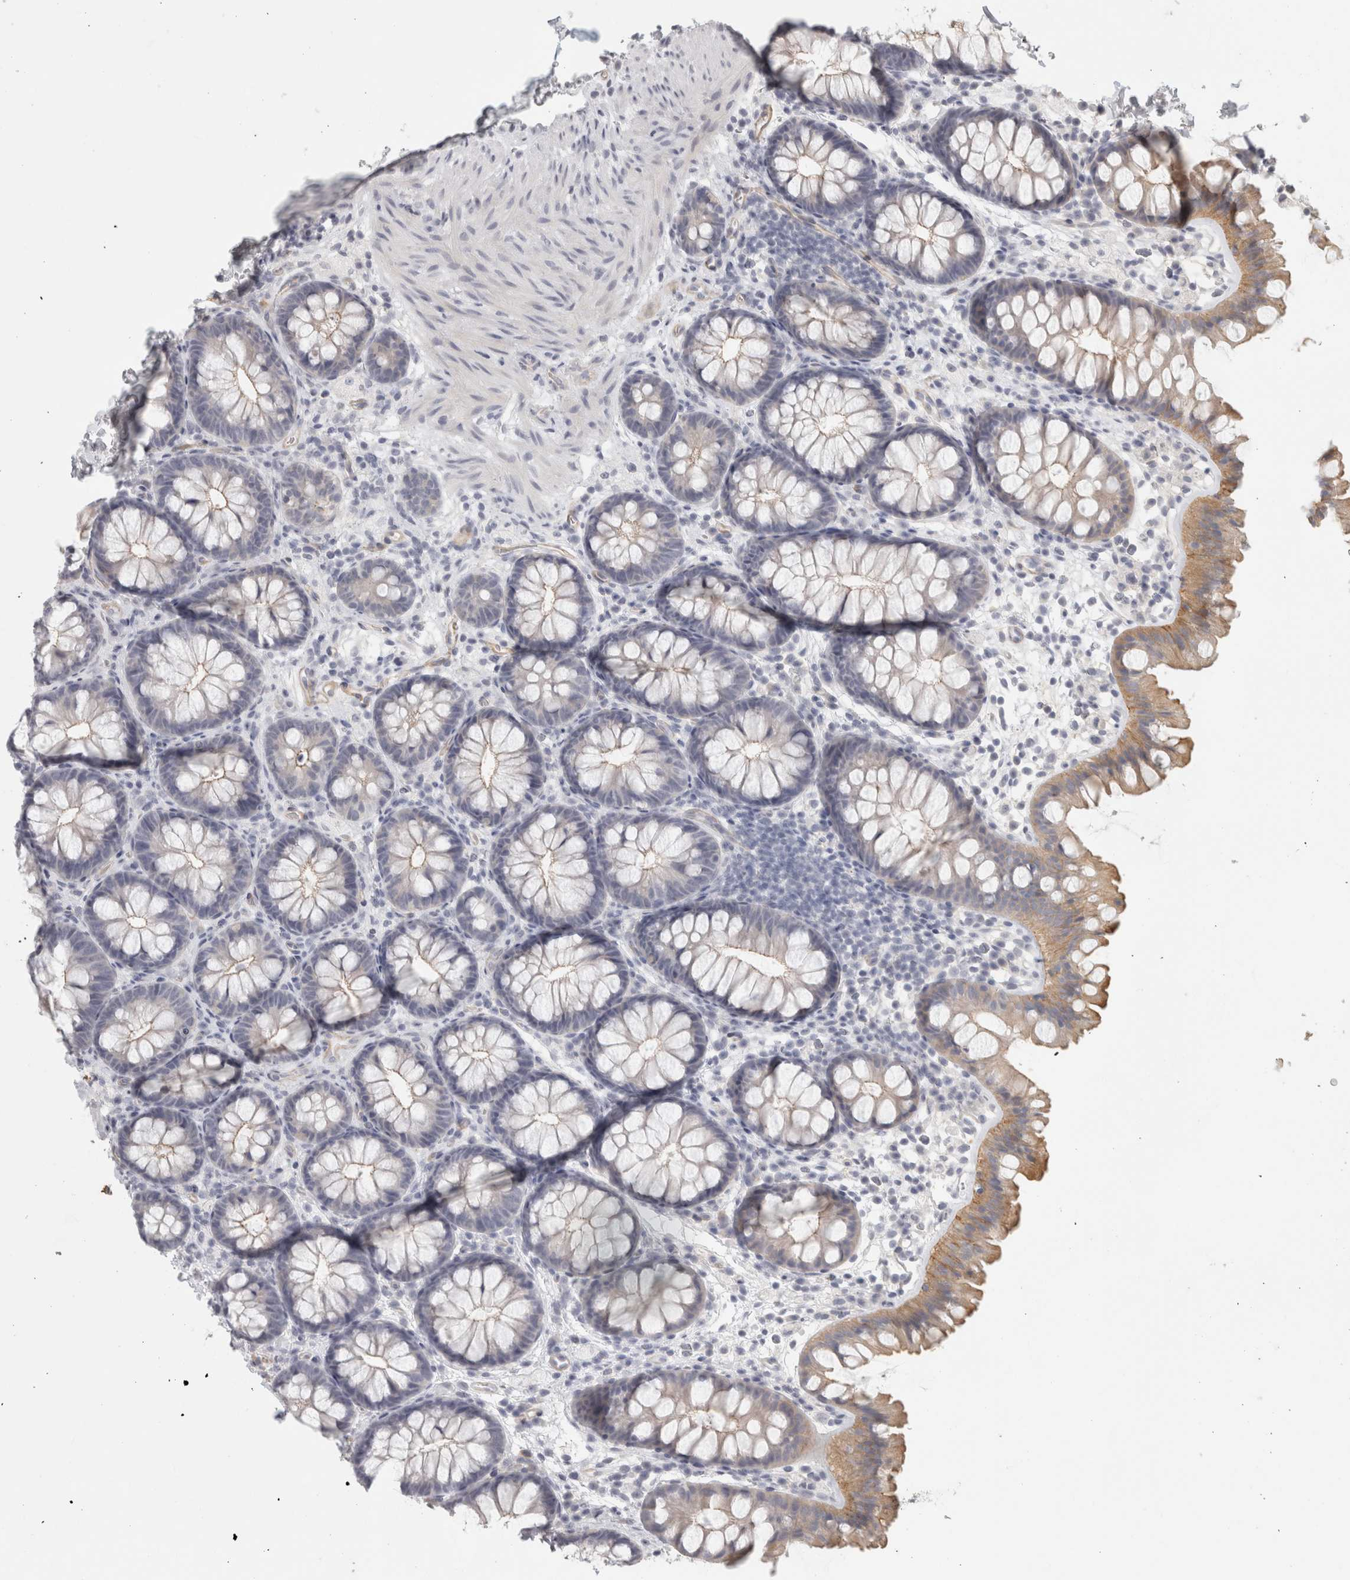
{"staining": {"intensity": "moderate", "quantity": "<25%", "location": "cytoplasmic/membranous"}, "tissue": "colon", "cell_type": "Endothelial cells", "image_type": "normal", "snomed": [{"axis": "morphology", "description": "Normal tissue, NOS"}, {"axis": "topography", "description": "Colon"}], "caption": "The immunohistochemical stain shows moderate cytoplasmic/membranous positivity in endothelial cells of unremarkable colon. Nuclei are stained in blue.", "gene": "FBLIM1", "patient": {"sex": "female", "age": 62}}